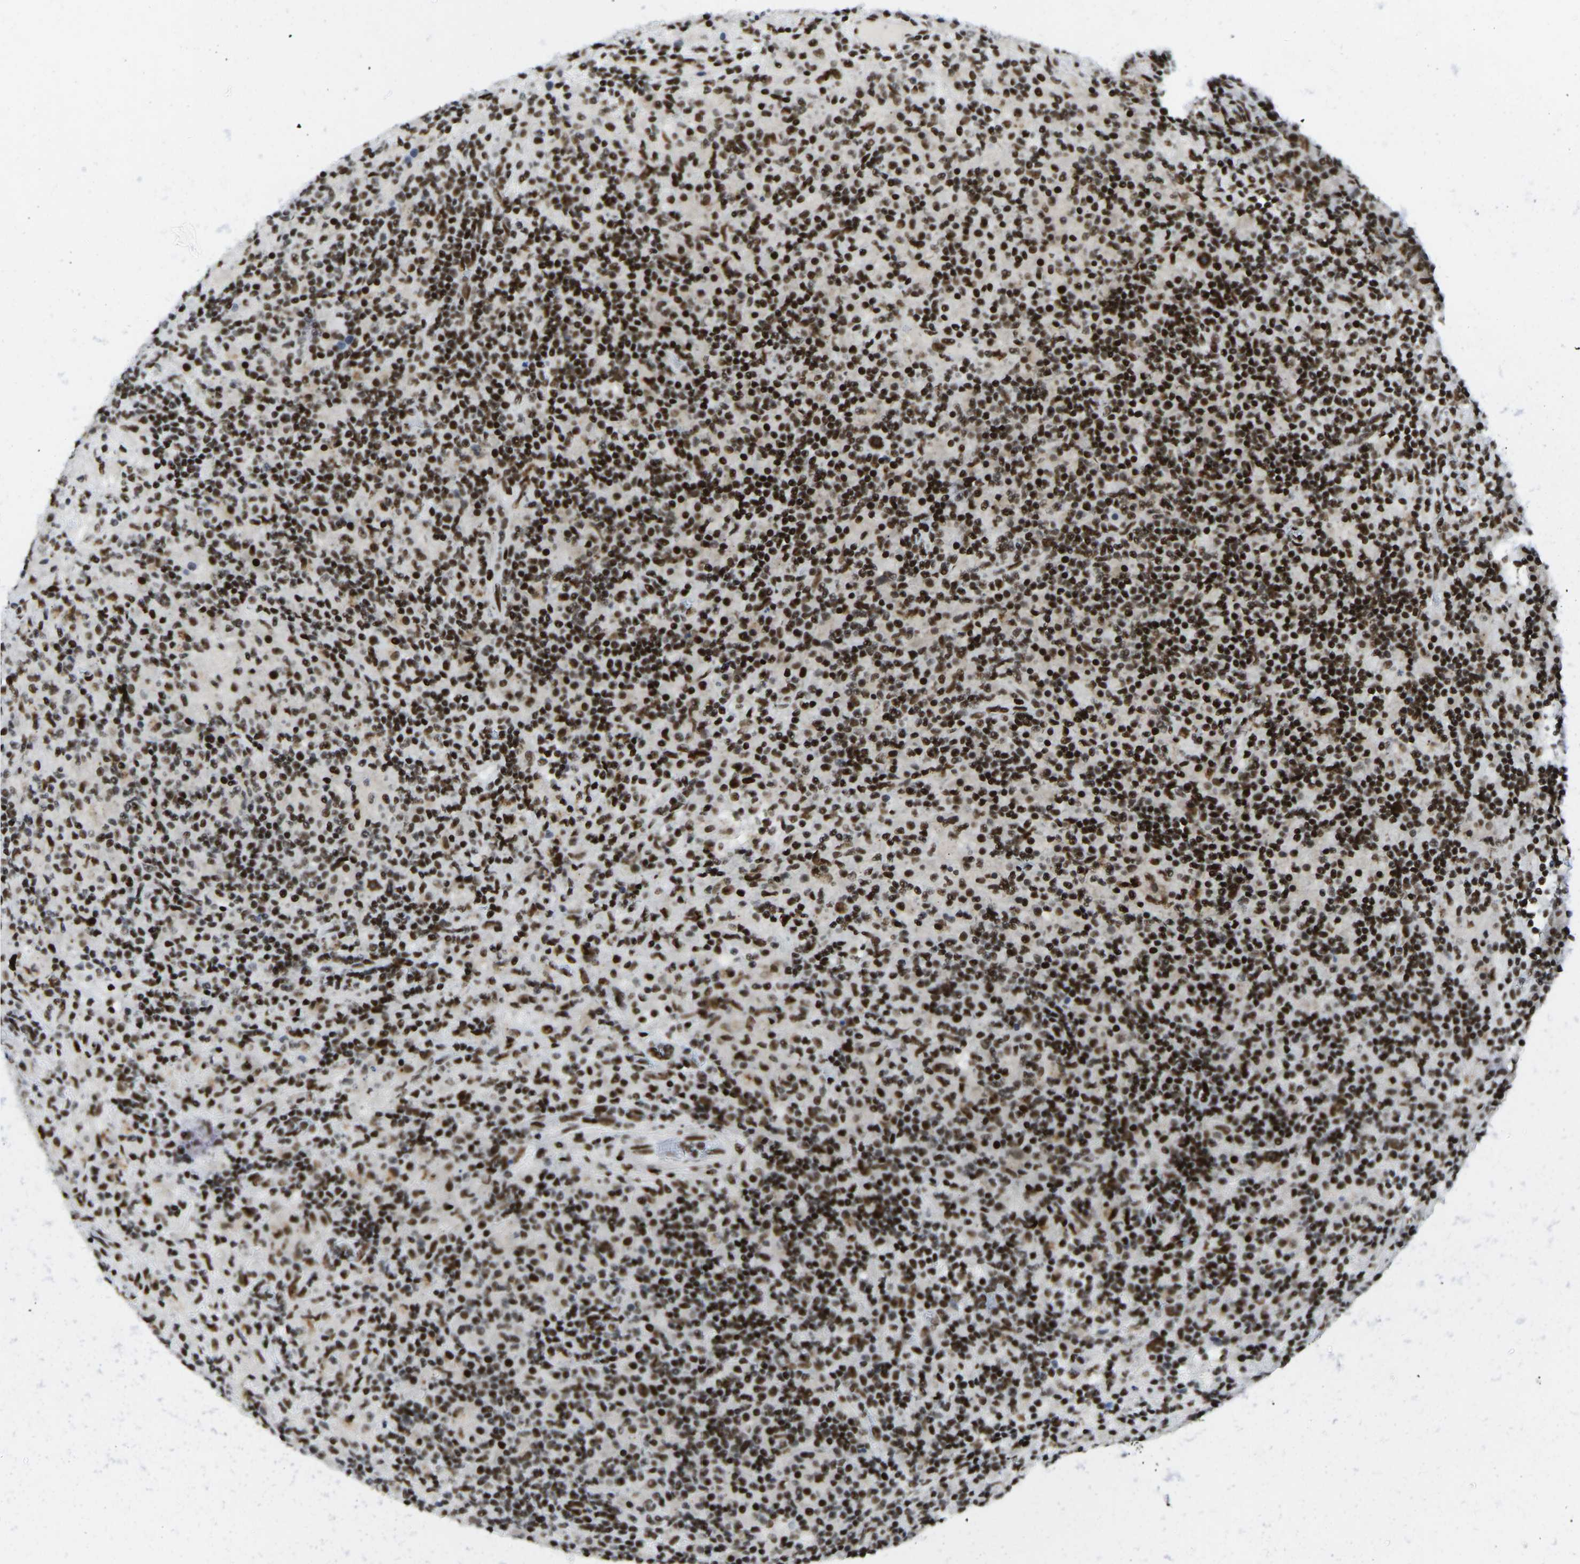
{"staining": {"intensity": "strong", "quantity": ">75%", "location": "nuclear"}, "tissue": "lymphoma", "cell_type": "Tumor cells", "image_type": "cancer", "snomed": [{"axis": "morphology", "description": "Hodgkin's disease, NOS"}, {"axis": "topography", "description": "Lymph node"}], "caption": "The photomicrograph demonstrates immunohistochemical staining of lymphoma. There is strong nuclear staining is appreciated in about >75% of tumor cells.", "gene": "FOXK1", "patient": {"sex": "male", "age": 70}}